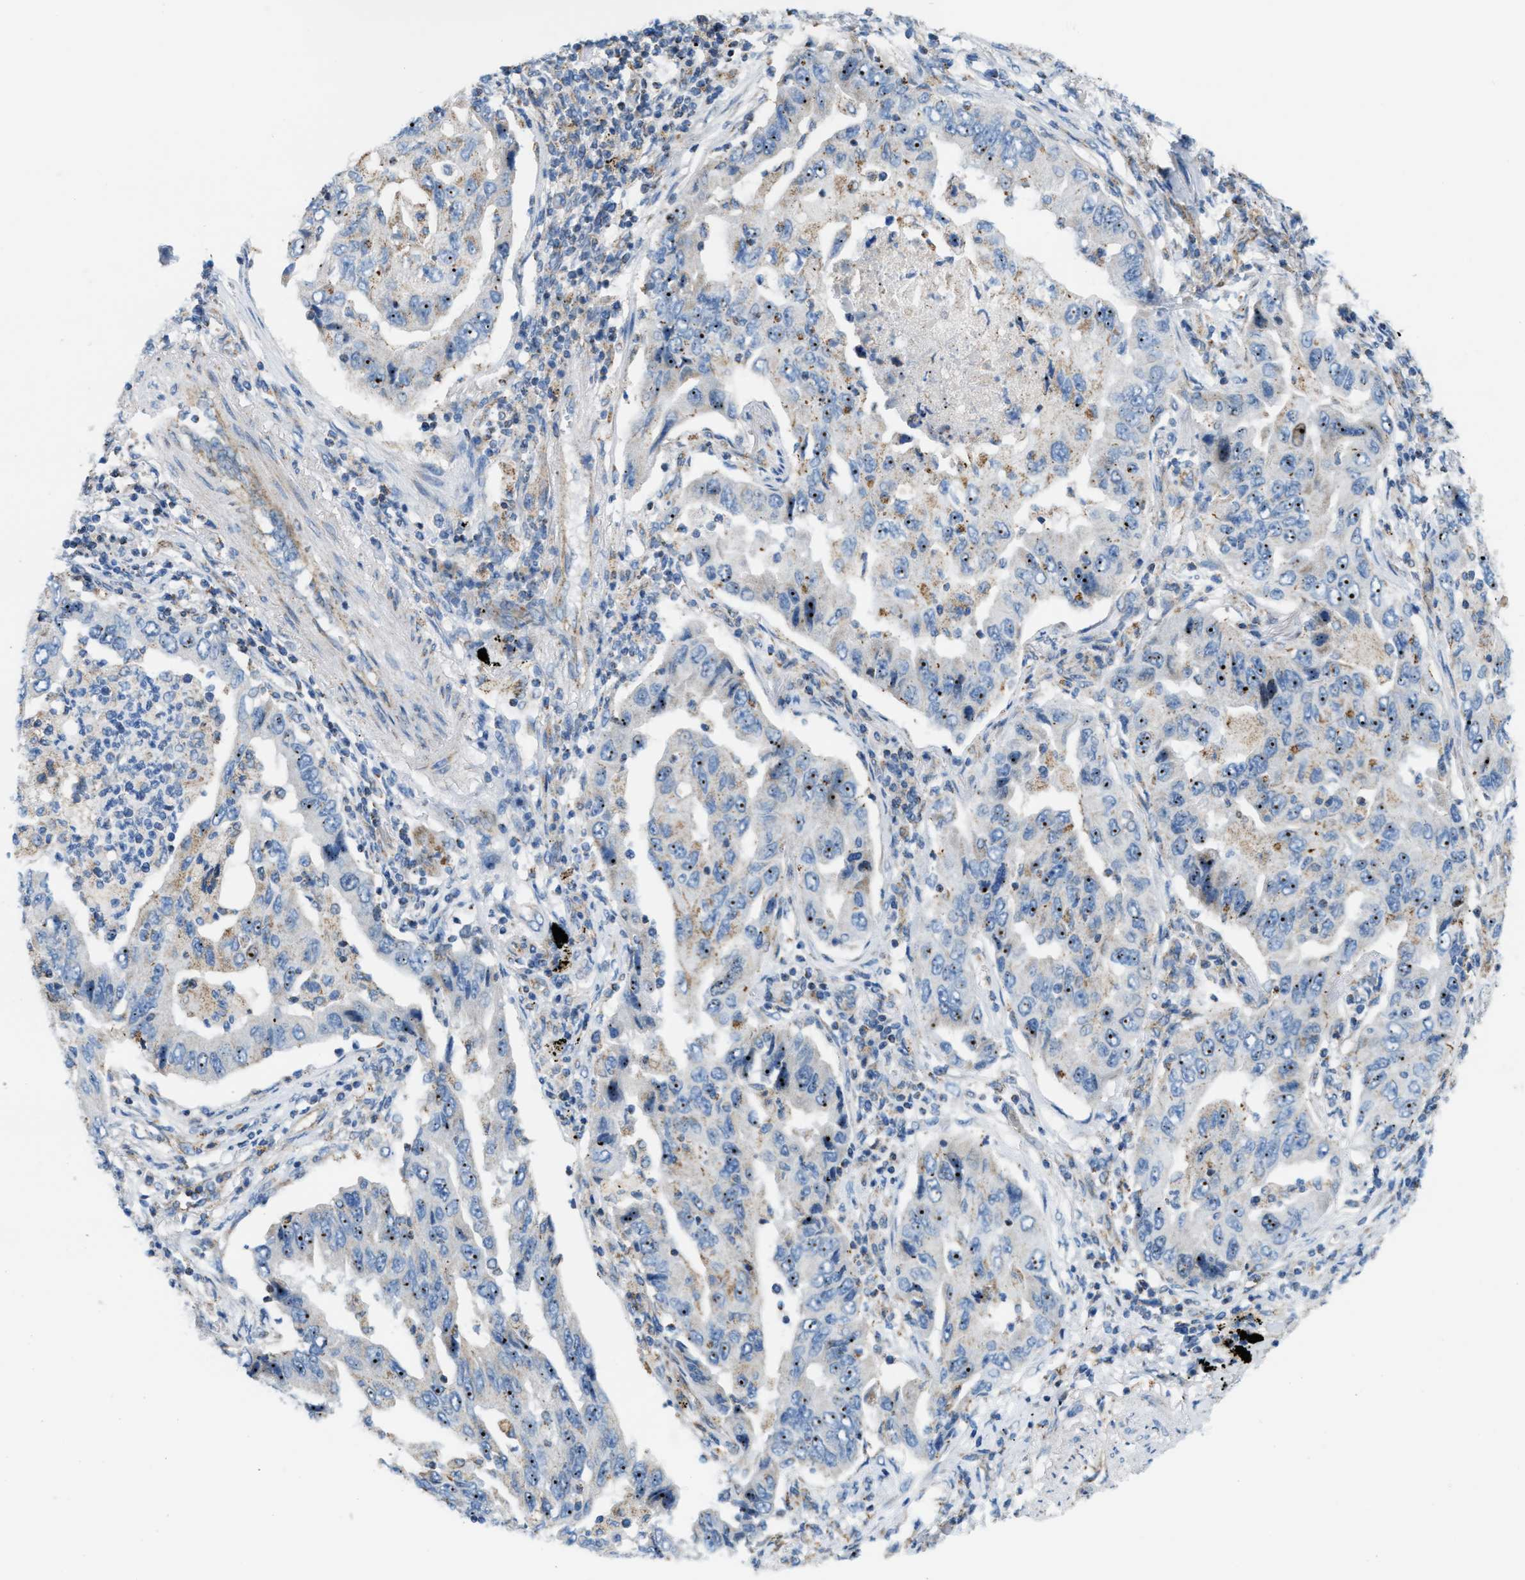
{"staining": {"intensity": "moderate", "quantity": ">75%", "location": "cytoplasmic/membranous,nuclear"}, "tissue": "lung cancer", "cell_type": "Tumor cells", "image_type": "cancer", "snomed": [{"axis": "morphology", "description": "Adenocarcinoma, NOS"}, {"axis": "topography", "description": "Lung"}], "caption": "Protein staining shows moderate cytoplasmic/membranous and nuclear staining in approximately >75% of tumor cells in adenocarcinoma (lung). (DAB (3,3'-diaminobenzidine) IHC, brown staining for protein, blue staining for nuclei).", "gene": "JADE1", "patient": {"sex": "female", "age": 65}}